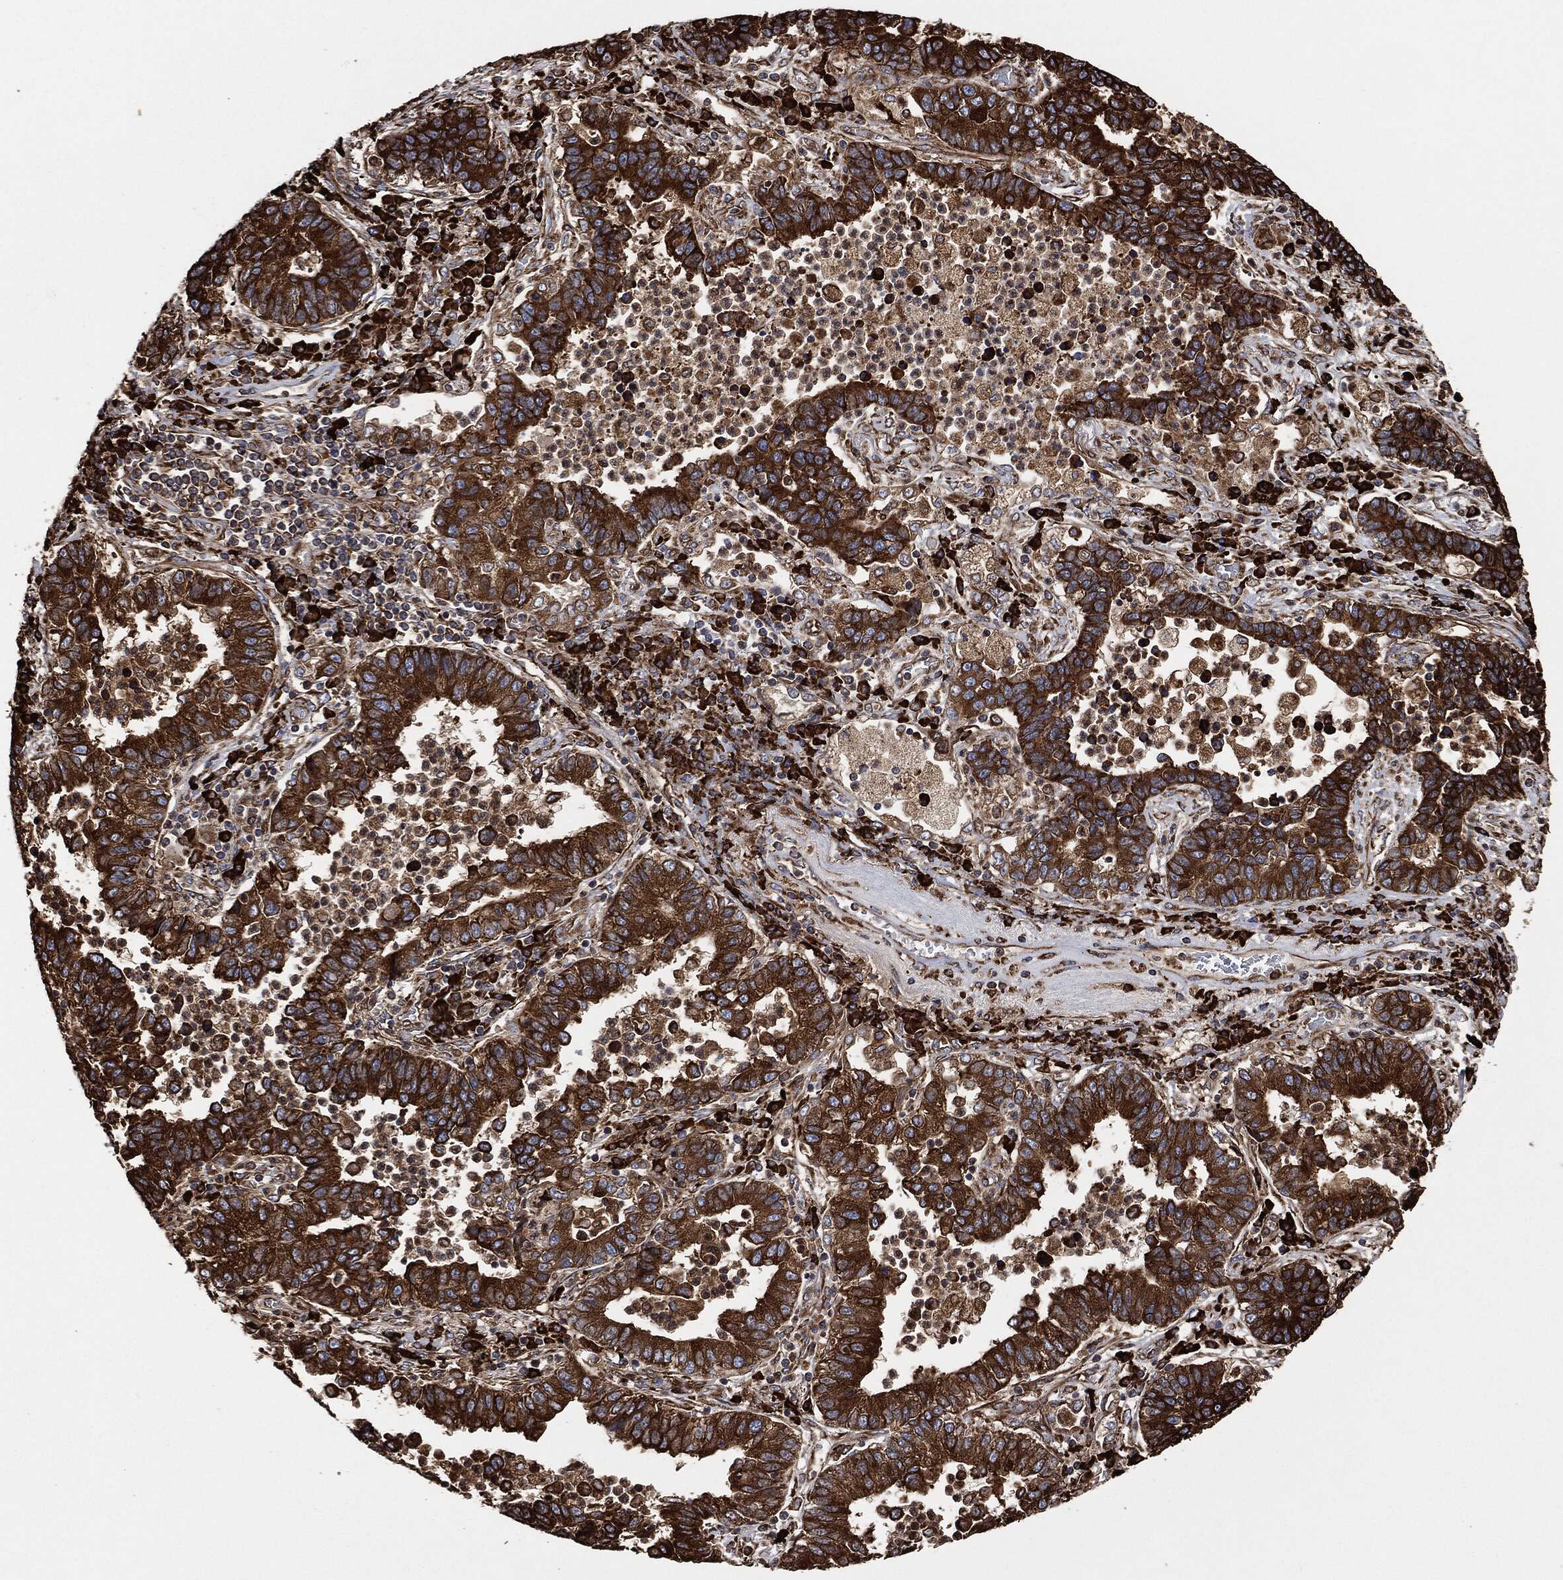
{"staining": {"intensity": "strong", "quantity": ">75%", "location": "cytoplasmic/membranous"}, "tissue": "lung cancer", "cell_type": "Tumor cells", "image_type": "cancer", "snomed": [{"axis": "morphology", "description": "Adenocarcinoma, NOS"}, {"axis": "topography", "description": "Lung"}], "caption": "Protein analysis of lung cancer (adenocarcinoma) tissue reveals strong cytoplasmic/membranous positivity in about >75% of tumor cells. (DAB (3,3'-diaminobenzidine) IHC with brightfield microscopy, high magnification).", "gene": "AMFR", "patient": {"sex": "female", "age": 57}}